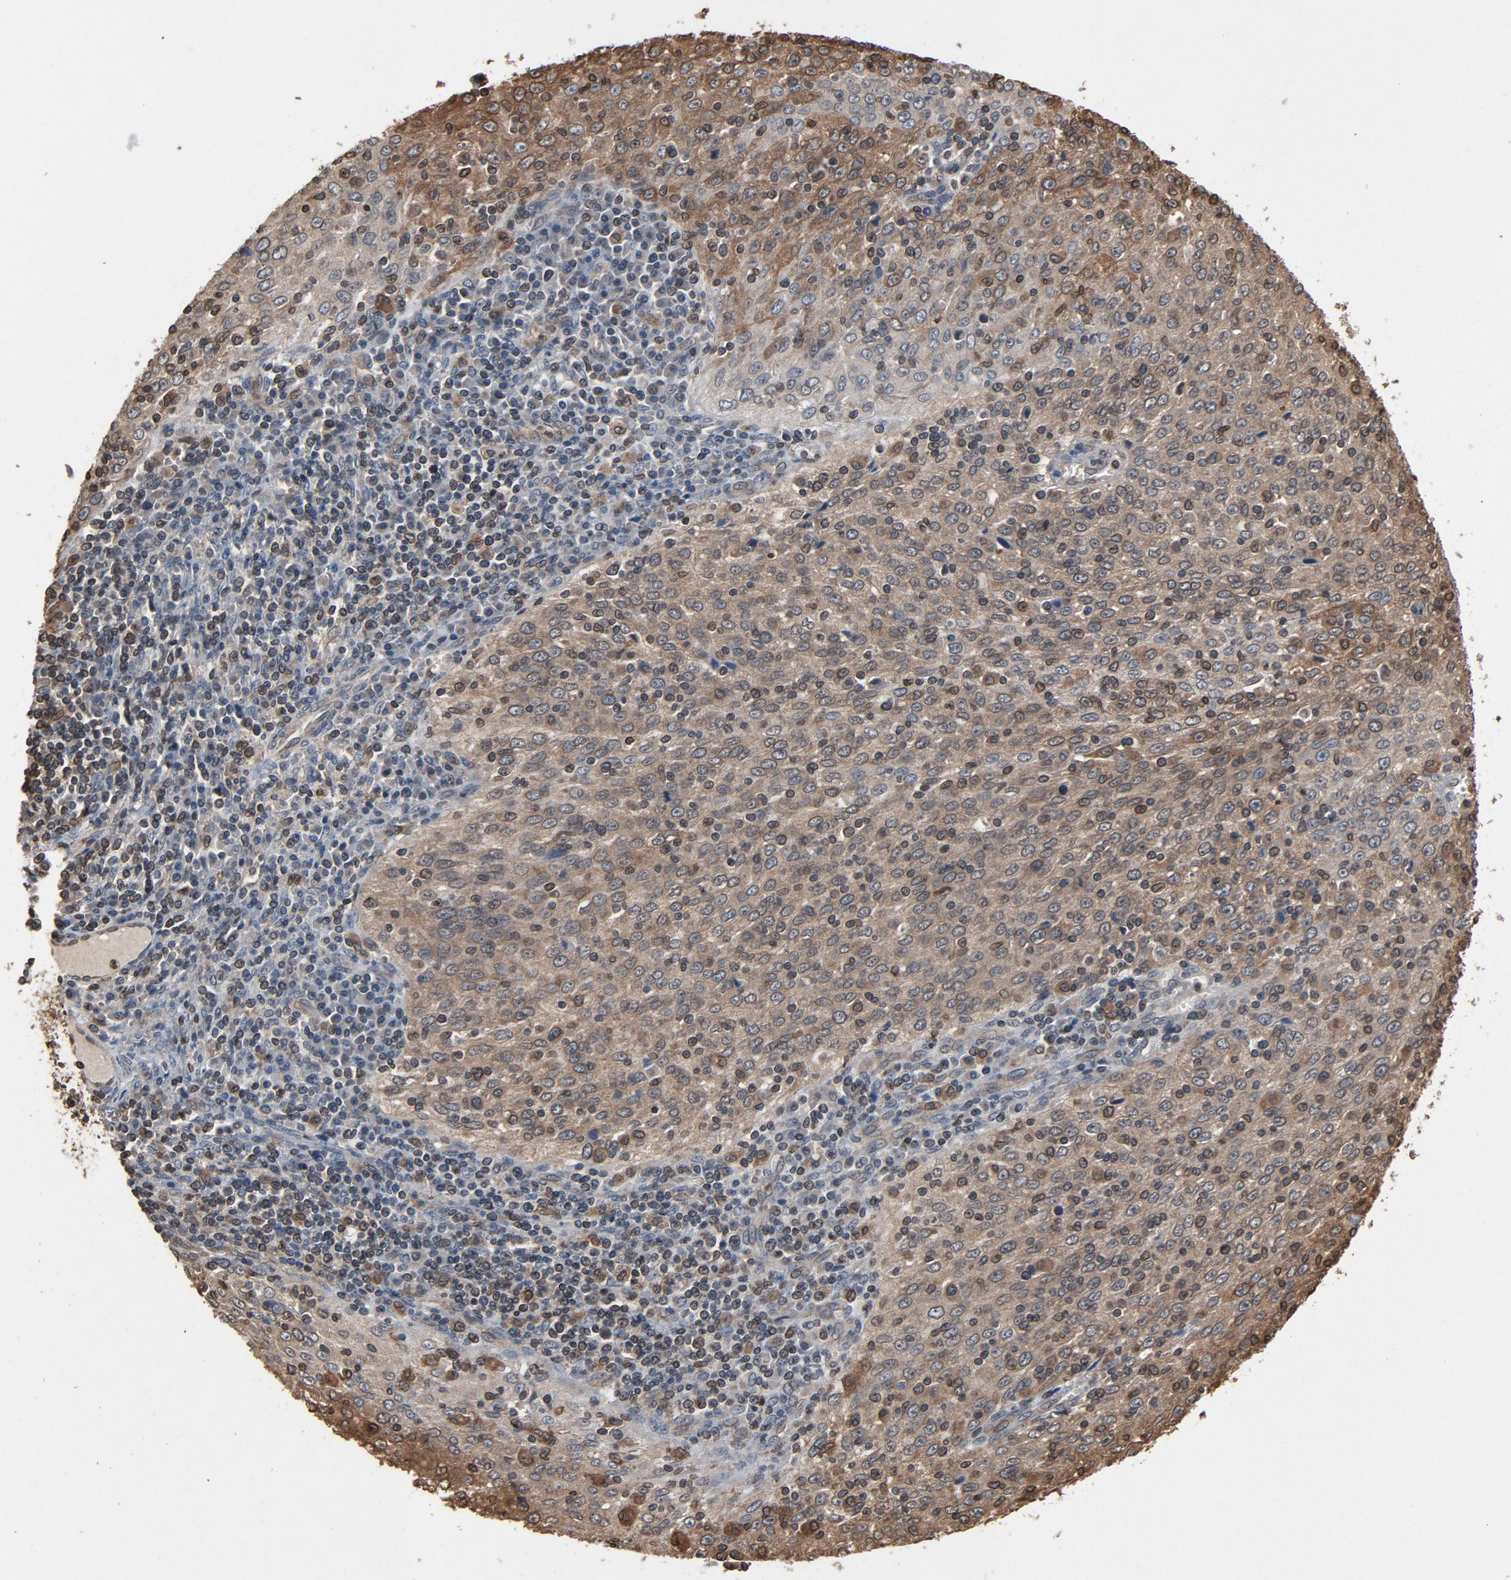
{"staining": {"intensity": "weak", "quantity": "25%-75%", "location": "cytoplasmic/membranous,nuclear"}, "tissue": "cervical cancer", "cell_type": "Tumor cells", "image_type": "cancer", "snomed": [{"axis": "morphology", "description": "Squamous cell carcinoma, NOS"}, {"axis": "topography", "description": "Cervix"}], "caption": "A low amount of weak cytoplasmic/membranous and nuclear staining is present in about 25%-75% of tumor cells in cervical squamous cell carcinoma tissue.", "gene": "UBE2D1", "patient": {"sex": "female", "age": 27}}